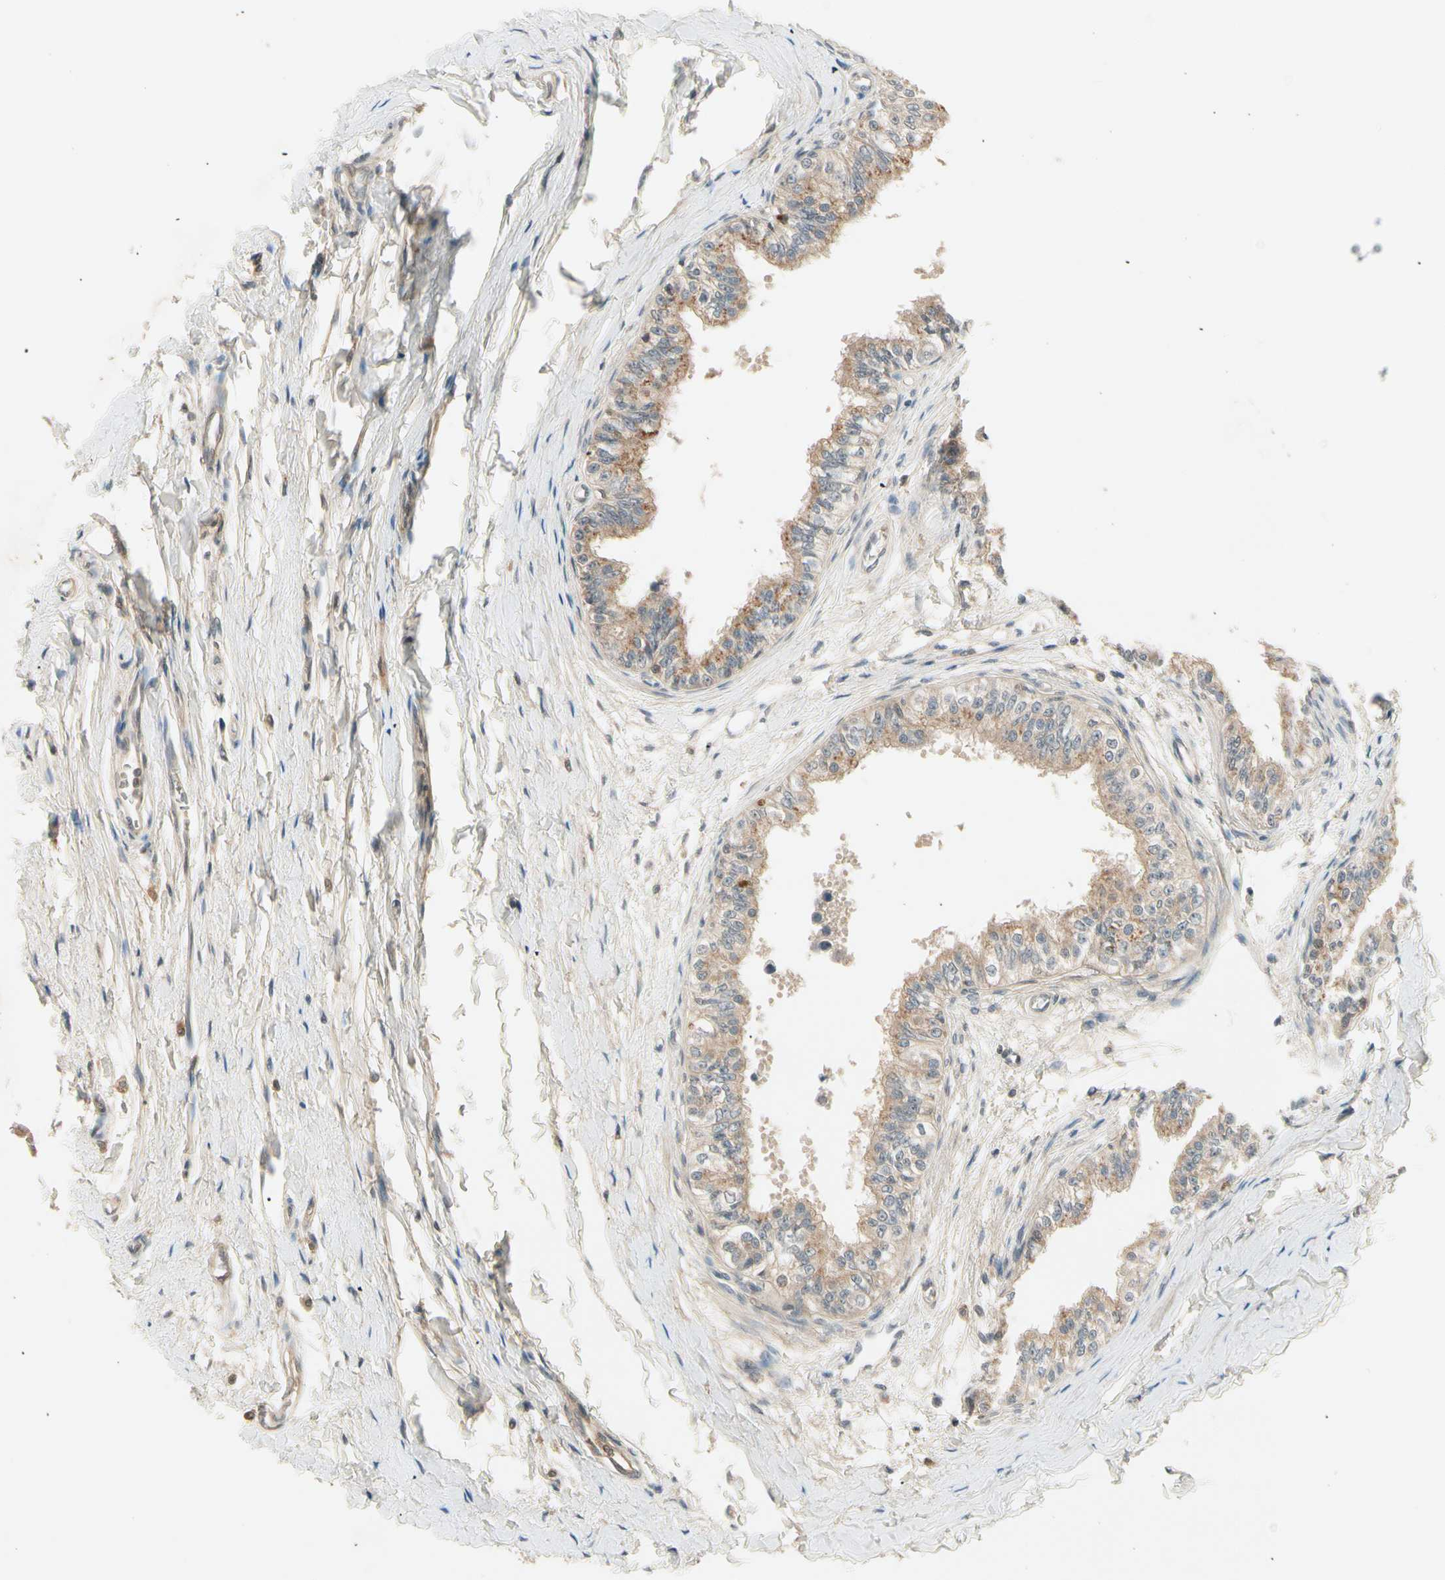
{"staining": {"intensity": "moderate", "quantity": ">75%", "location": "cytoplasmic/membranous"}, "tissue": "epididymis", "cell_type": "Glandular cells", "image_type": "normal", "snomed": [{"axis": "morphology", "description": "Normal tissue, NOS"}, {"axis": "morphology", "description": "Adenocarcinoma, metastatic, NOS"}, {"axis": "topography", "description": "Testis"}, {"axis": "topography", "description": "Epididymis"}], "caption": "Immunohistochemistry (IHC) photomicrograph of normal epididymis stained for a protein (brown), which shows medium levels of moderate cytoplasmic/membranous positivity in approximately >75% of glandular cells.", "gene": "CCL4", "patient": {"sex": "male", "age": 26}}